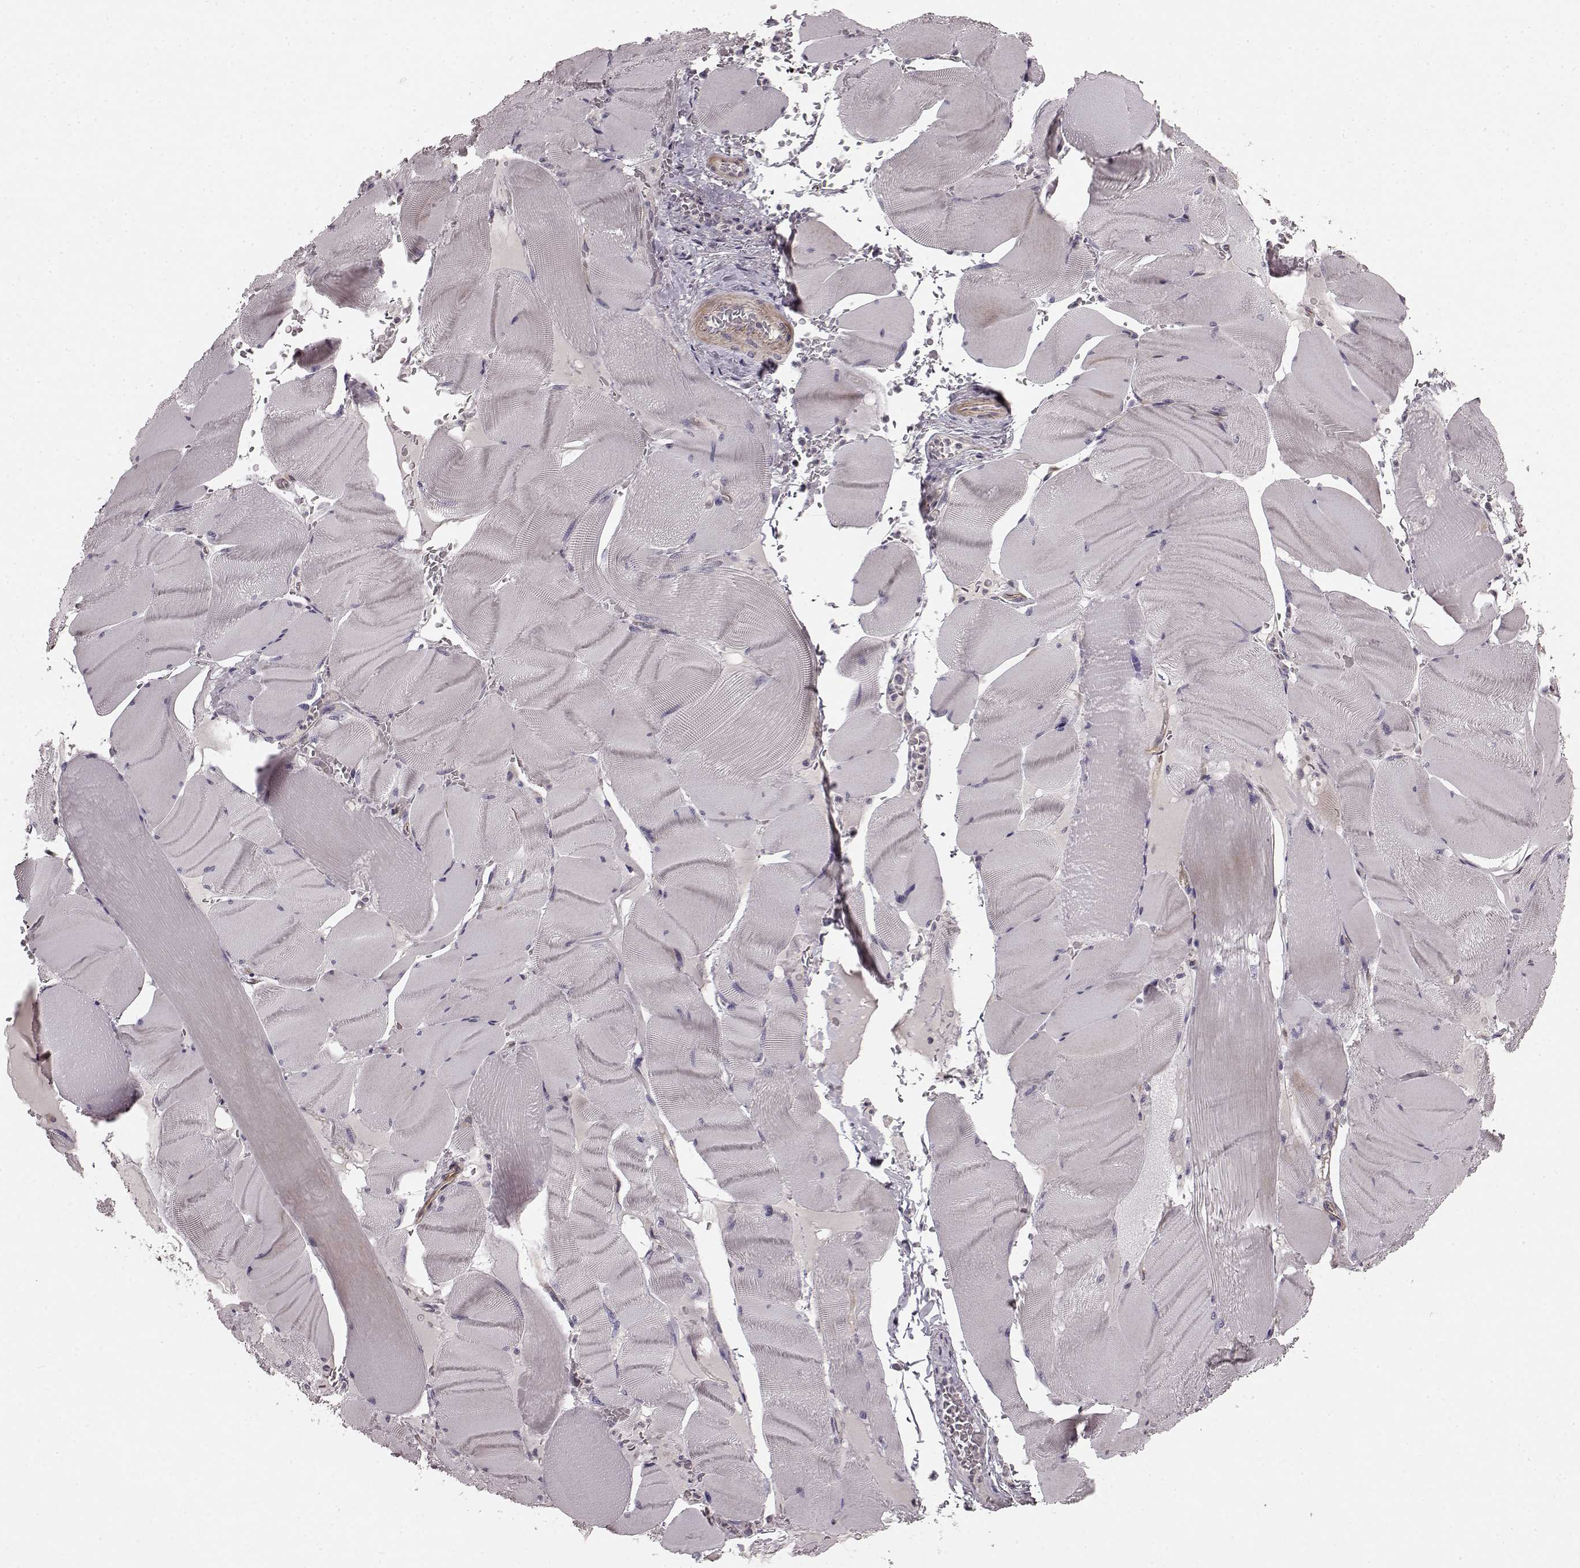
{"staining": {"intensity": "negative", "quantity": "none", "location": "none"}, "tissue": "skeletal muscle", "cell_type": "Myocytes", "image_type": "normal", "snomed": [{"axis": "morphology", "description": "Normal tissue, NOS"}, {"axis": "topography", "description": "Skeletal muscle"}], "caption": "A photomicrograph of skeletal muscle stained for a protein demonstrates no brown staining in myocytes. (DAB (3,3'-diaminobenzidine) immunohistochemistry with hematoxylin counter stain).", "gene": "SLC22A18", "patient": {"sex": "male", "age": 56}}